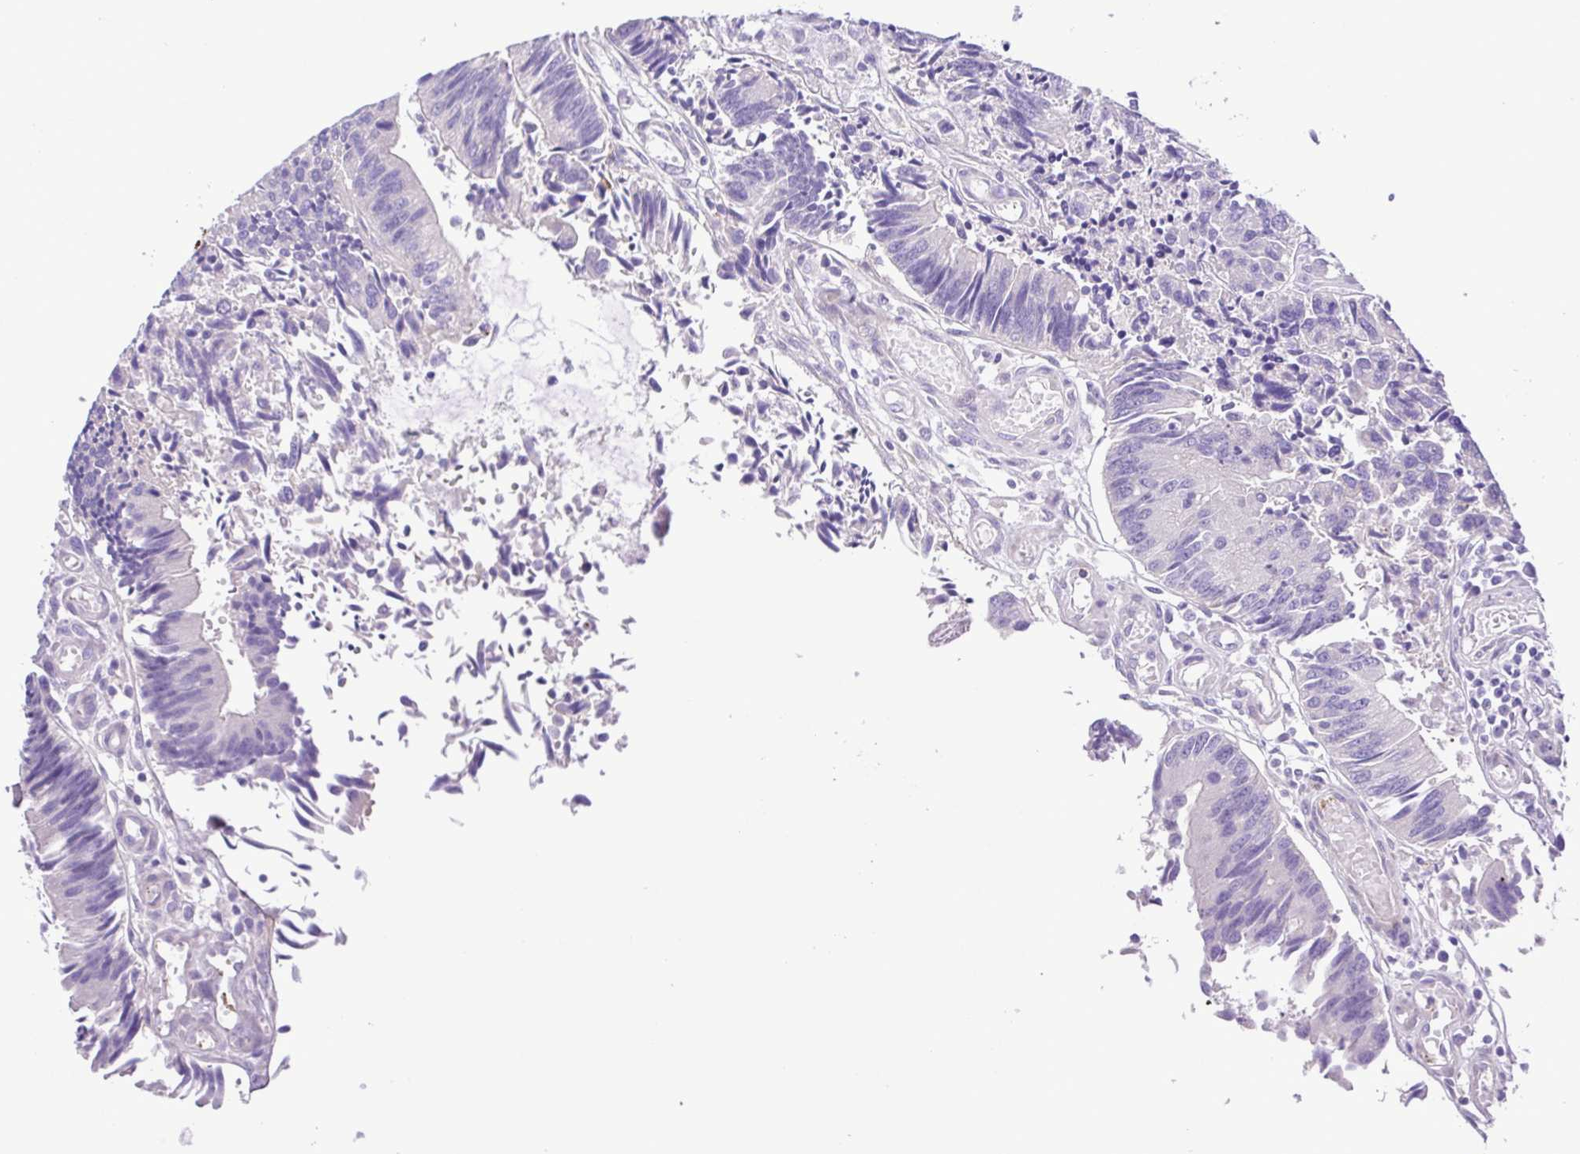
{"staining": {"intensity": "negative", "quantity": "none", "location": "none"}, "tissue": "colorectal cancer", "cell_type": "Tumor cells", "image_type": "cancer", "snomed": [{"axis": "morphology", "description": "Adenocarcinoma, NOS"}, {"axis": "topography", "description": "Colon"}], "caption": "Colorectal cancer stained for a protein using immunohistochemistry (IHC) reveals no staining tumor cells.", "gene": "GABBR2", "patient": {"sex": "female", "age": 67}}